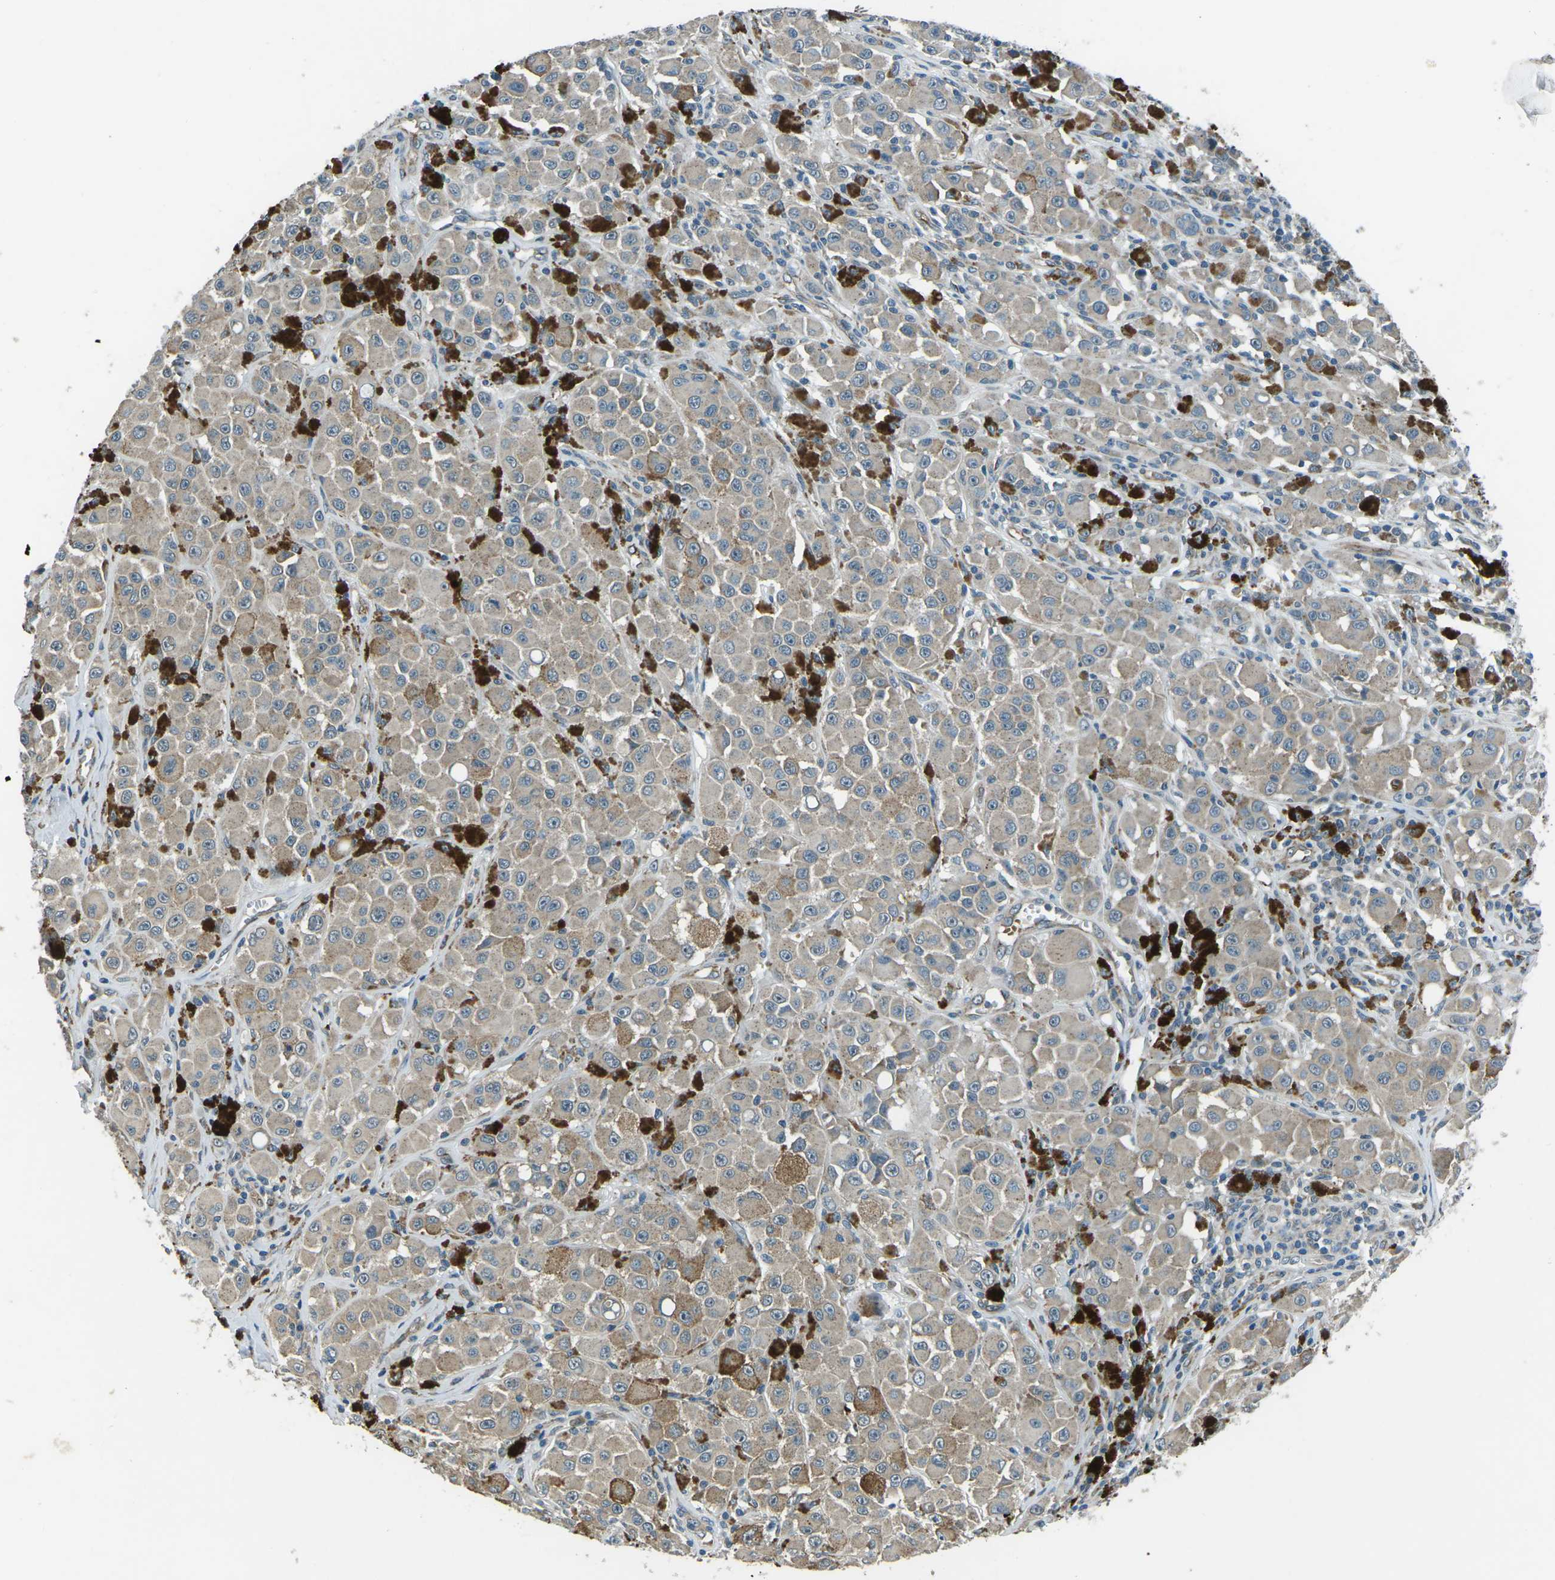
{"staining": {"intensity": "weak", "quantity": ">75%", "location": "cytoplasmic/membranous"}, "tissue": "melanoma", "cell_type": "Tumor cells", "image_type": "cancer", "snomed": [{"axis": "morphology", "description": "Malignant melanoma, NOS"}, {"axis": "topography", "description": "Skin"}], "caption": "Brown immunohistochemical staining in melanoma exhibits weak cytoplasmic/membranous expression in about >75% of tumor cells. (DAB IHC, brown staining for protein, blue staining for nuclei).", "gene": "AFAP1", "patient": {"sex": "male", "age": 84}}